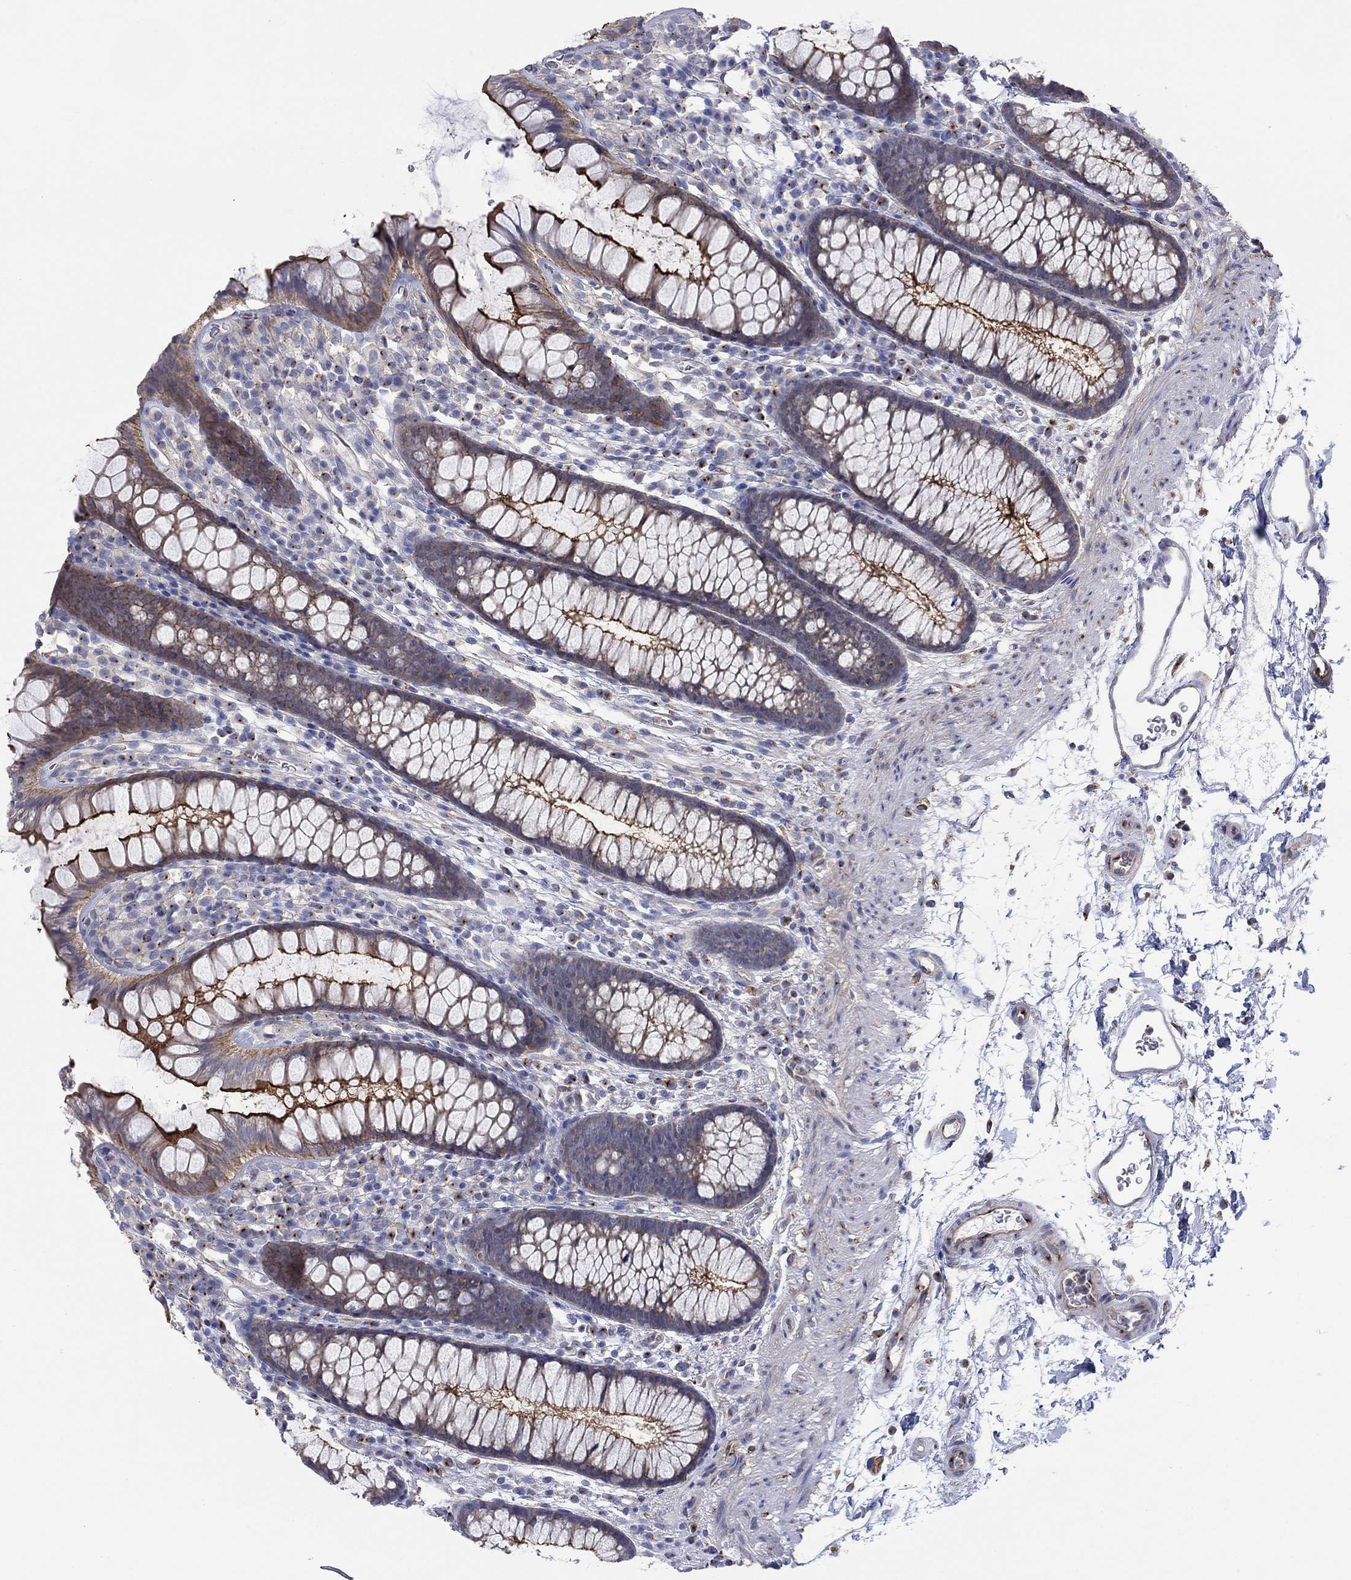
{"staining": {"intensity": "moderate", "quantity": "25%-75%", "location": "cytoplasmic/membranous"}, "tissue": "colon", "cell_type": "Endothelial cells", "image_type": "normal", "snomed": [{"axis": "morphology", "description": "Normal tissue, NOS"}, {"axis": "topography", "description": "Colon"}], "caption": "An IHC micrograph of normal tissue is shown. Protein staining in brown highlights moderate cytoplasmic/membranous positivity in colon within endothelial cells. Ihc stains the protein in brown and the nuclei are stained blue.", "gene": "TPRN", "patient": {"sex": "male", "age": 76}}